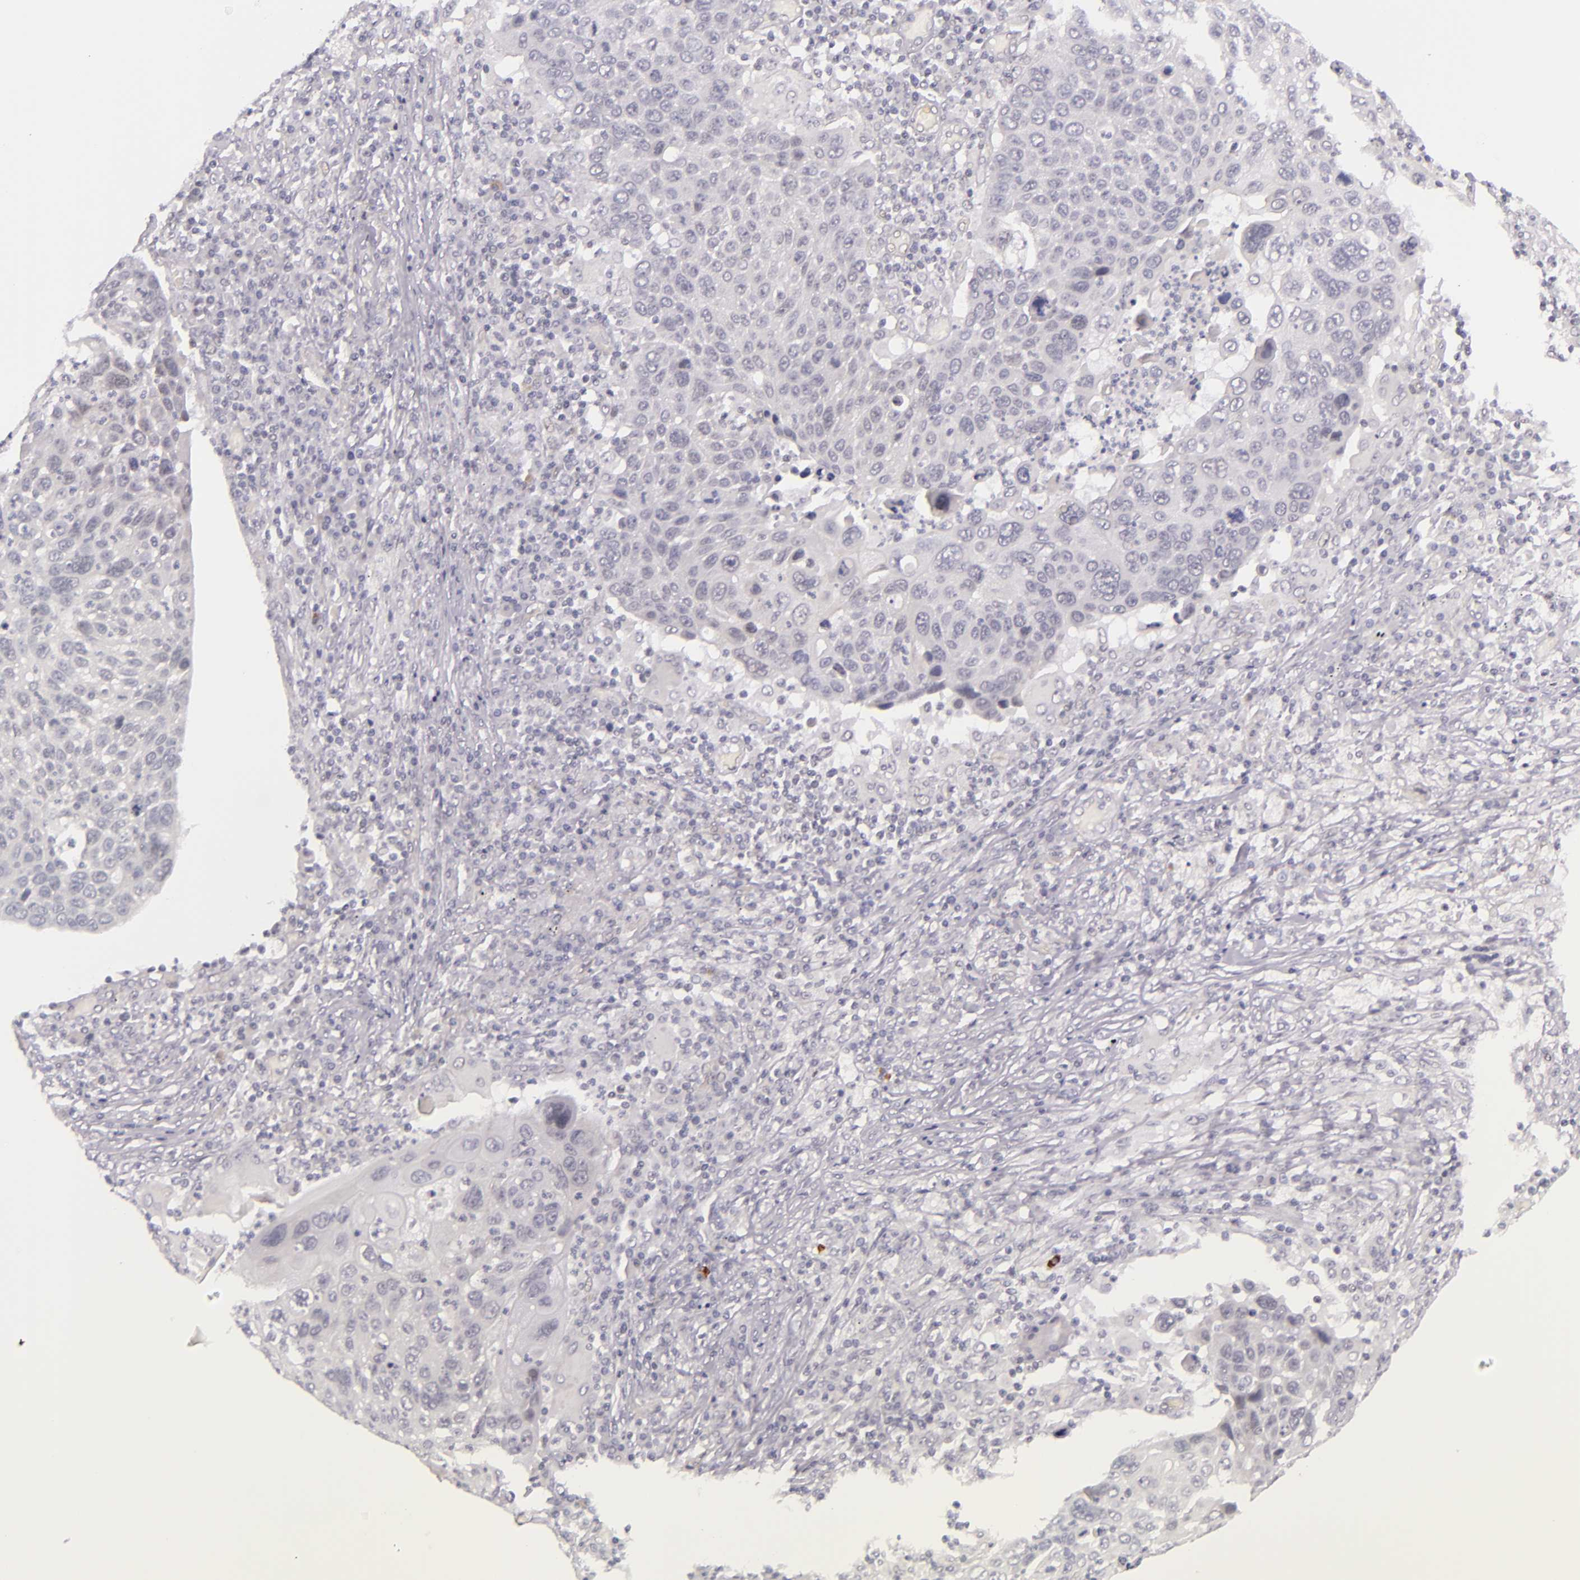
{"staining": {"intensity": "negative", "quantity": "none", "location": "none"}, "tissue": "lung cancer", "cell_type": "Tumor cells", "image_type": "cancer", "snomed": [{"axis": "morphology", "description": "Squamous cell carcinoma, NOS"}, {"axis": "topography", "description": "Lung"}], "caption": "Photomicrograph shows no protein expression in tumor cells of lung cancer tissue.", "gene": "BCL3", "patient": {"sex": "male", "age": 68}}